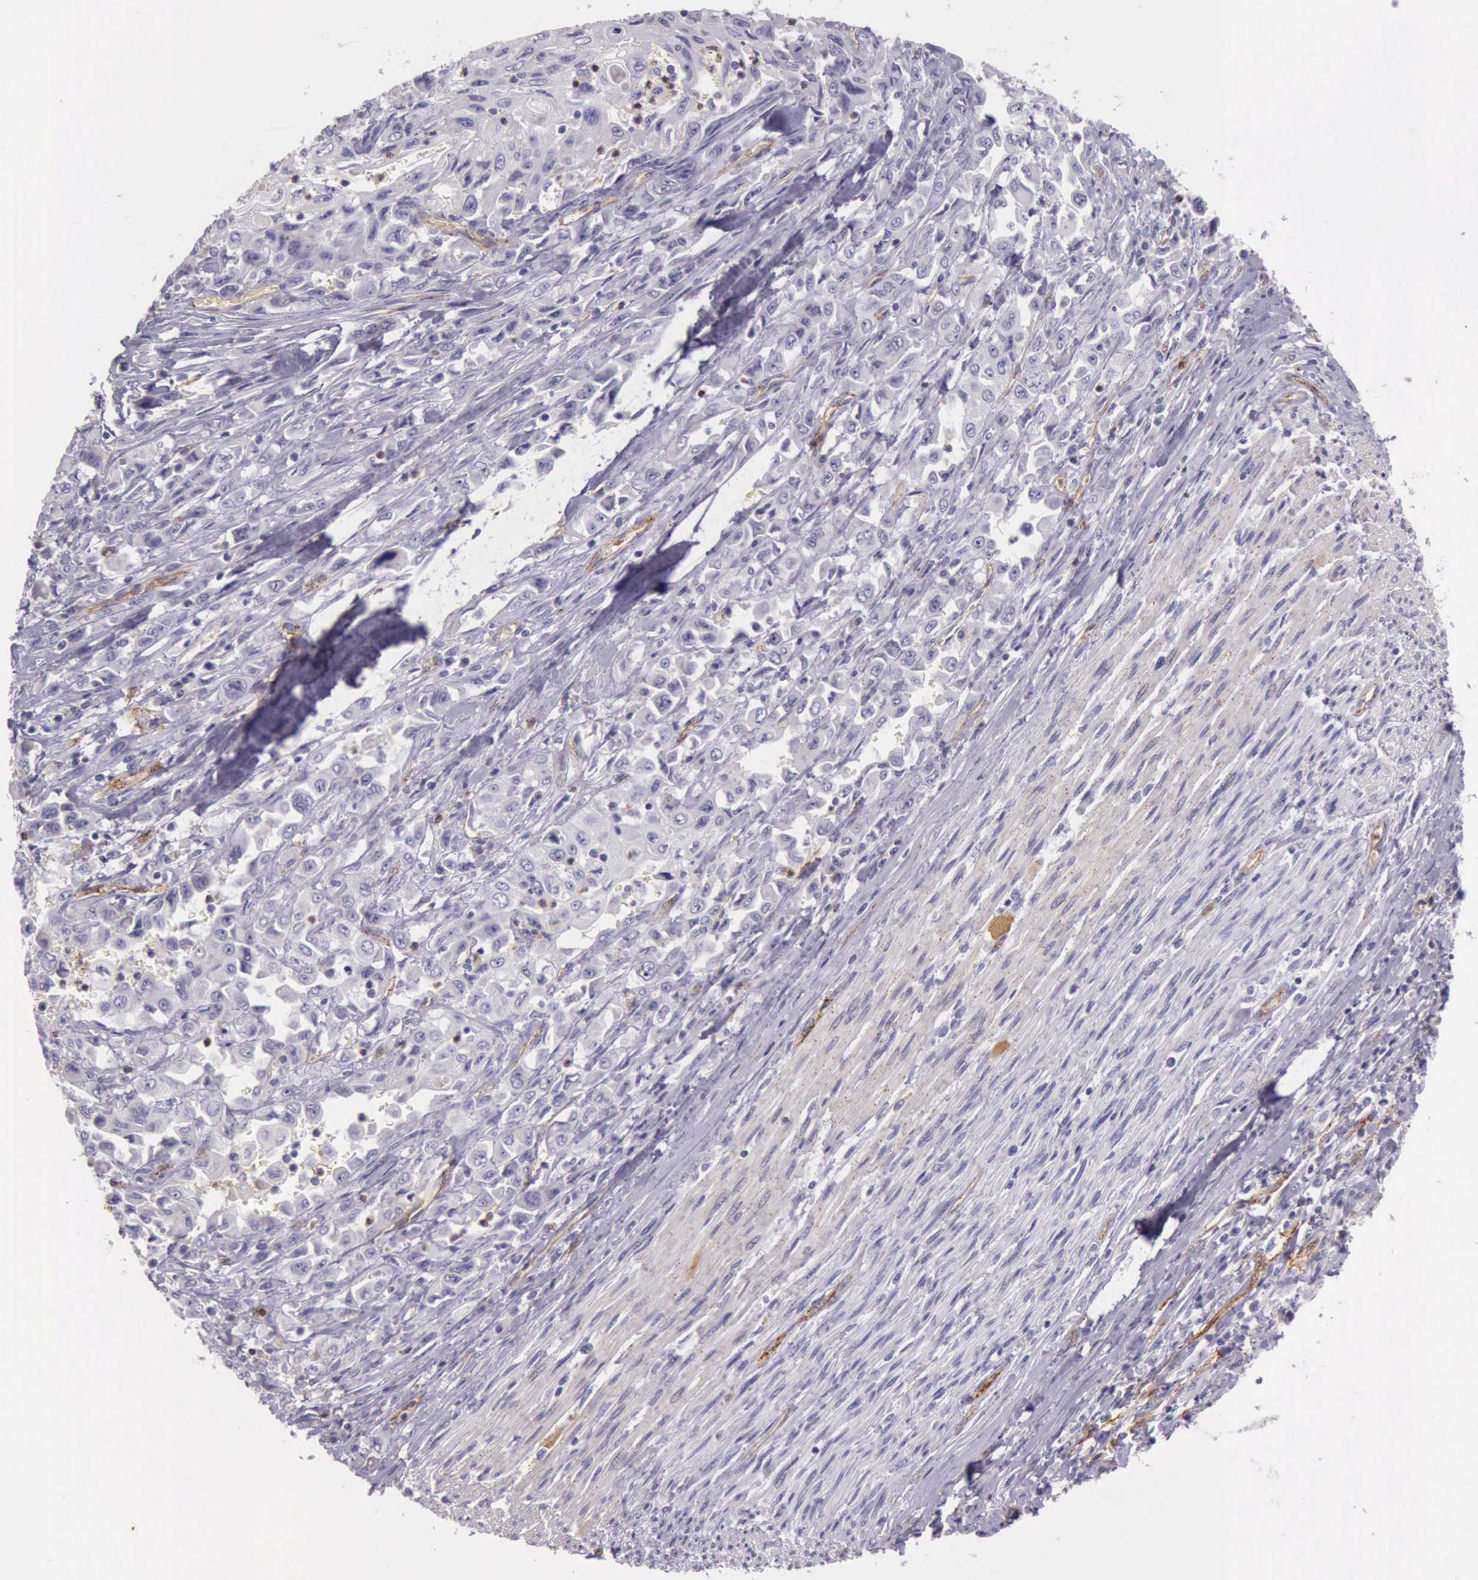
{"staining": {"intensity": "negative", "quantity": "none", "location": "none"}, "tissue": "pancreatic cancer", "cell_type": "Tumor cells", "image_type": "cancer", "snomed": [{"axis": "morphology", "description": "Adenocarcinoma, NOS"}, {"axis": "topography", "description": "Pancreas"}], "caption": "IHC of human pancreatic cancer displays no expression in tumor cells. (DAB (3,3'-diaminobenzidine) IHC, high magnification).", "gene": "TCEANC", "patient": {"sex": "male", "age": 70}}